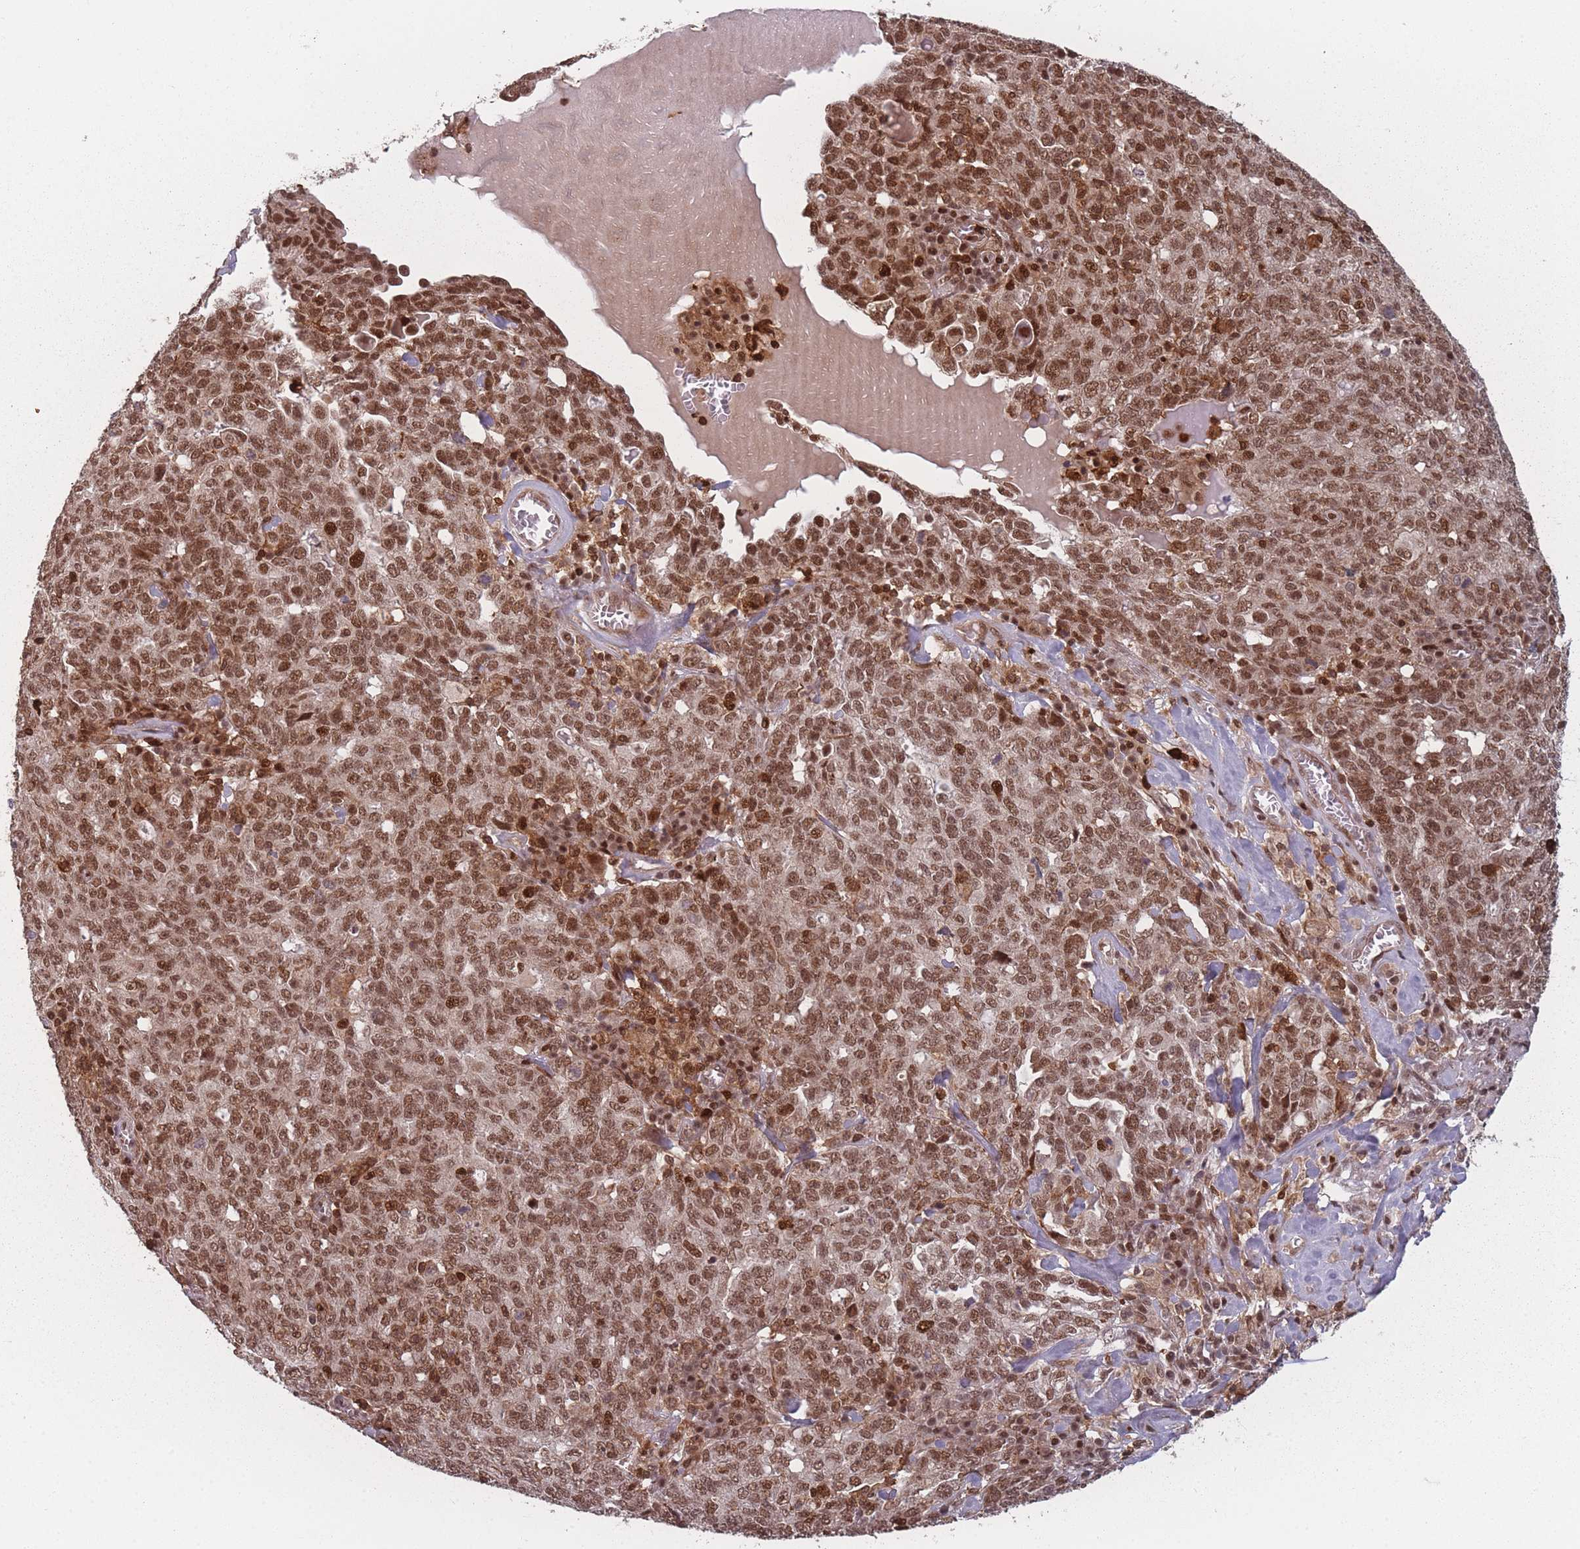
{"staining": {"intensity": "moderate", "quantity": ">75%", "location": "nuclear"}, "tissue": "ovarian cancer", "cell_type": "Tumor cells", "image_type": "cancer", "snomed": [{"axis": "morphology", "description": "Carcinoma, endometroid"}, {"axis": "topography", "description": "Ovary"}], "caption": "Ovarian endometroid carcinoma tissue displays moderate nuclear expression in about >75% of tumor cells, visualized by immunohistochemistry.", "gene": "WDR55", "patient": {"sex": "female", "age": 62}}